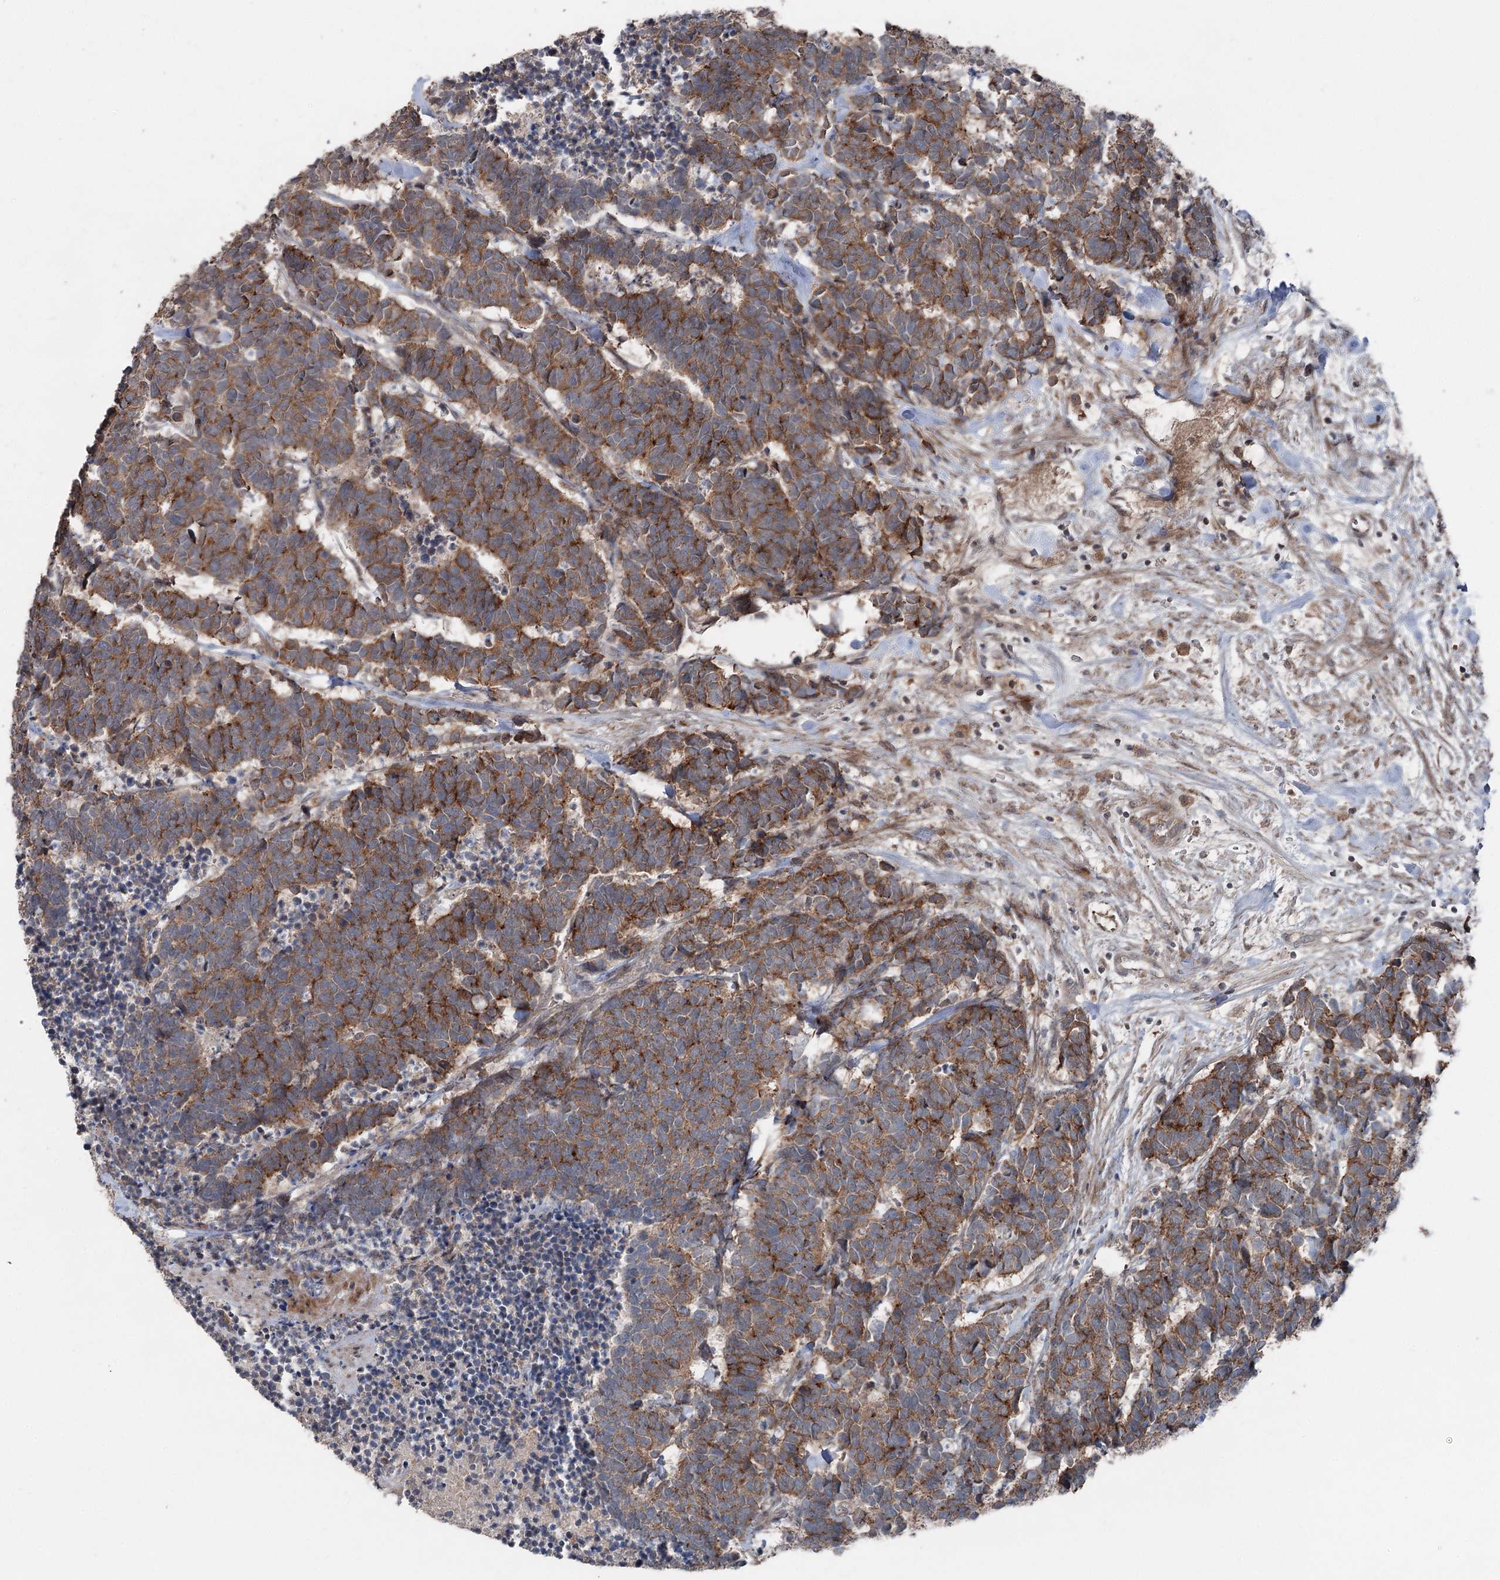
{"staining": {"intensity": "moderate", "quantity": ">75%", "location": "cytoplasmic/membranous"}, "tissue": "carcinoid", "cell_type": "Tumor cells", "image_type": "cancer", "snomed": [{"axis": "morphology", "description": "Carcinoma, NOS"}, {"axis": "morphology", "description": "Carcinoid, malignant, NOS"}, {"axis": "topography", "description": "Urinary bladder"}], "caption": "An immunohistochemistry micrograph of neoplastic tissue is shown. Protein staining in brown highlights moderate cytoplasmic/membranous positivity in carcinoid (malignant) within tumor cells. Immunohistochemistry stains the protein of interest in brown and the nuclei are stained blue.", "gene": "MAPK8IP2", "patient": {"sex": "male", "age": 57}}